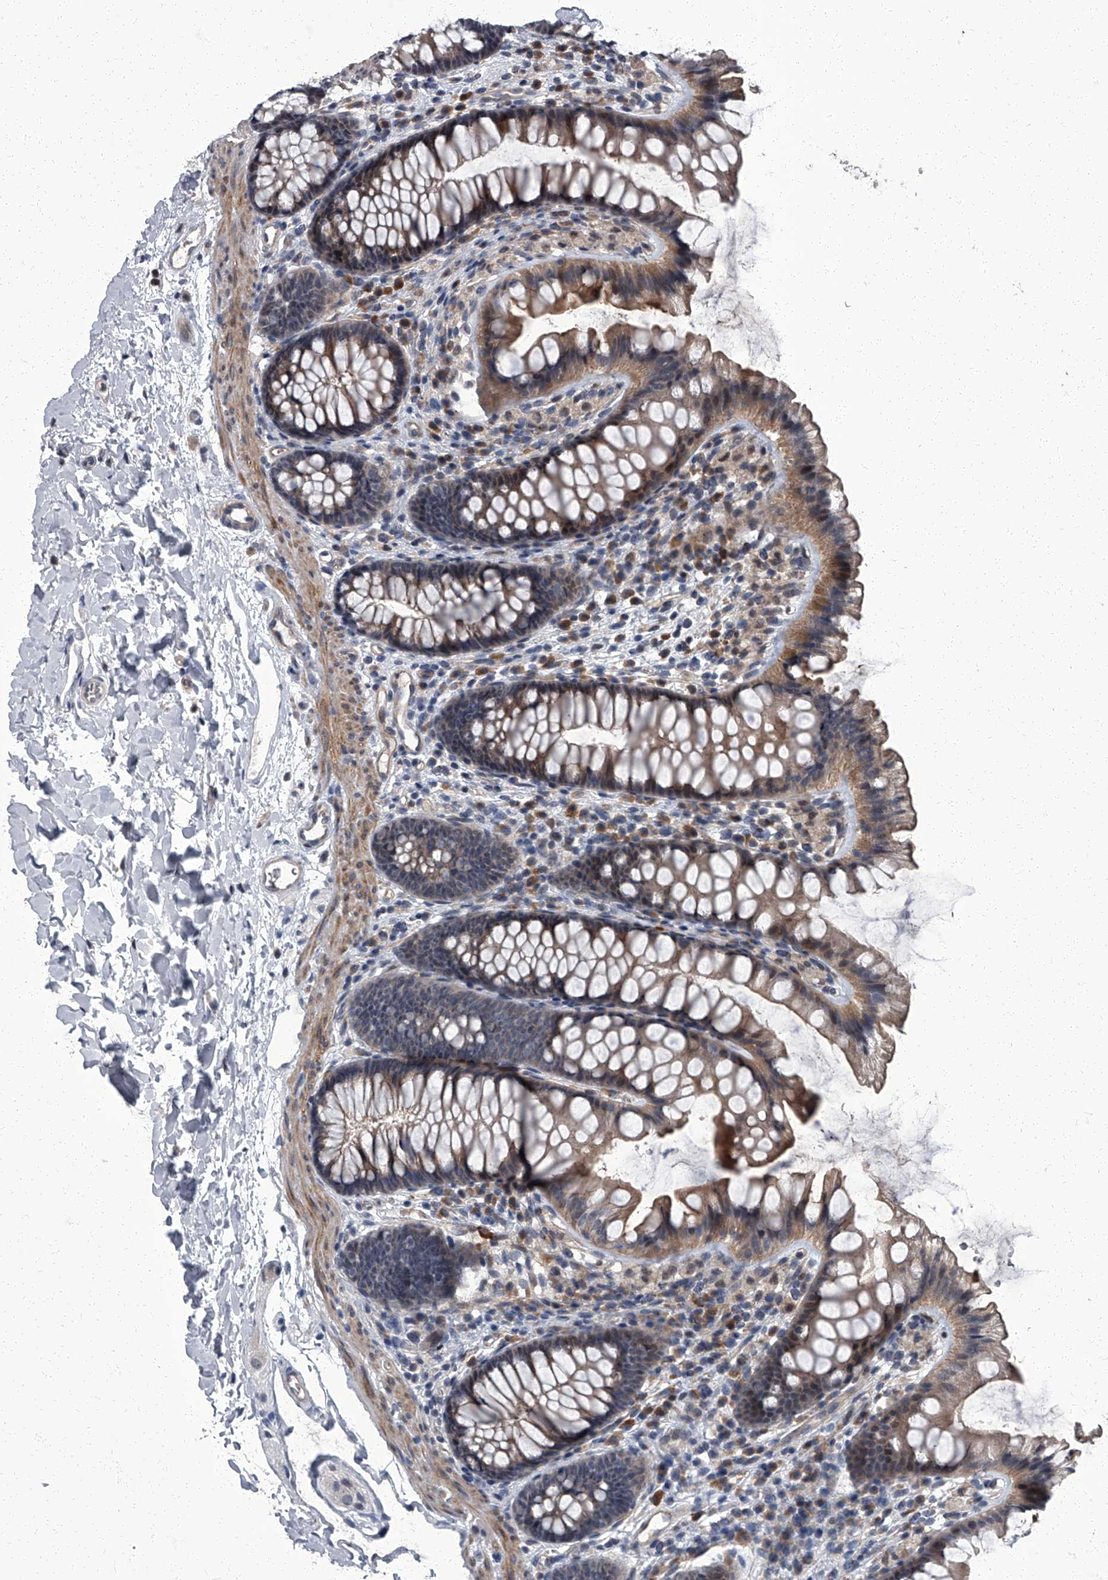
{"staining": {"intensity": "weak", "quantity": ">75%", "location": "cytoplasmic/membranous"}, "tissue": "colon", "cell_type": "Endothelial cells", "image_type": "normal", "snomed": [{"axis": "morphology", "description": "Normal tissue, NOS"}, {"axis": "topography", "description": "Colon"}], "caption": "This is an image of immunohistochemistry (IHC) staining of normal colon, which shows weak staining in the cytoplasmic/membranous of endothelial cells.", "gene": "ZNF274", "patient": {"sex": "female", "age": 62}}